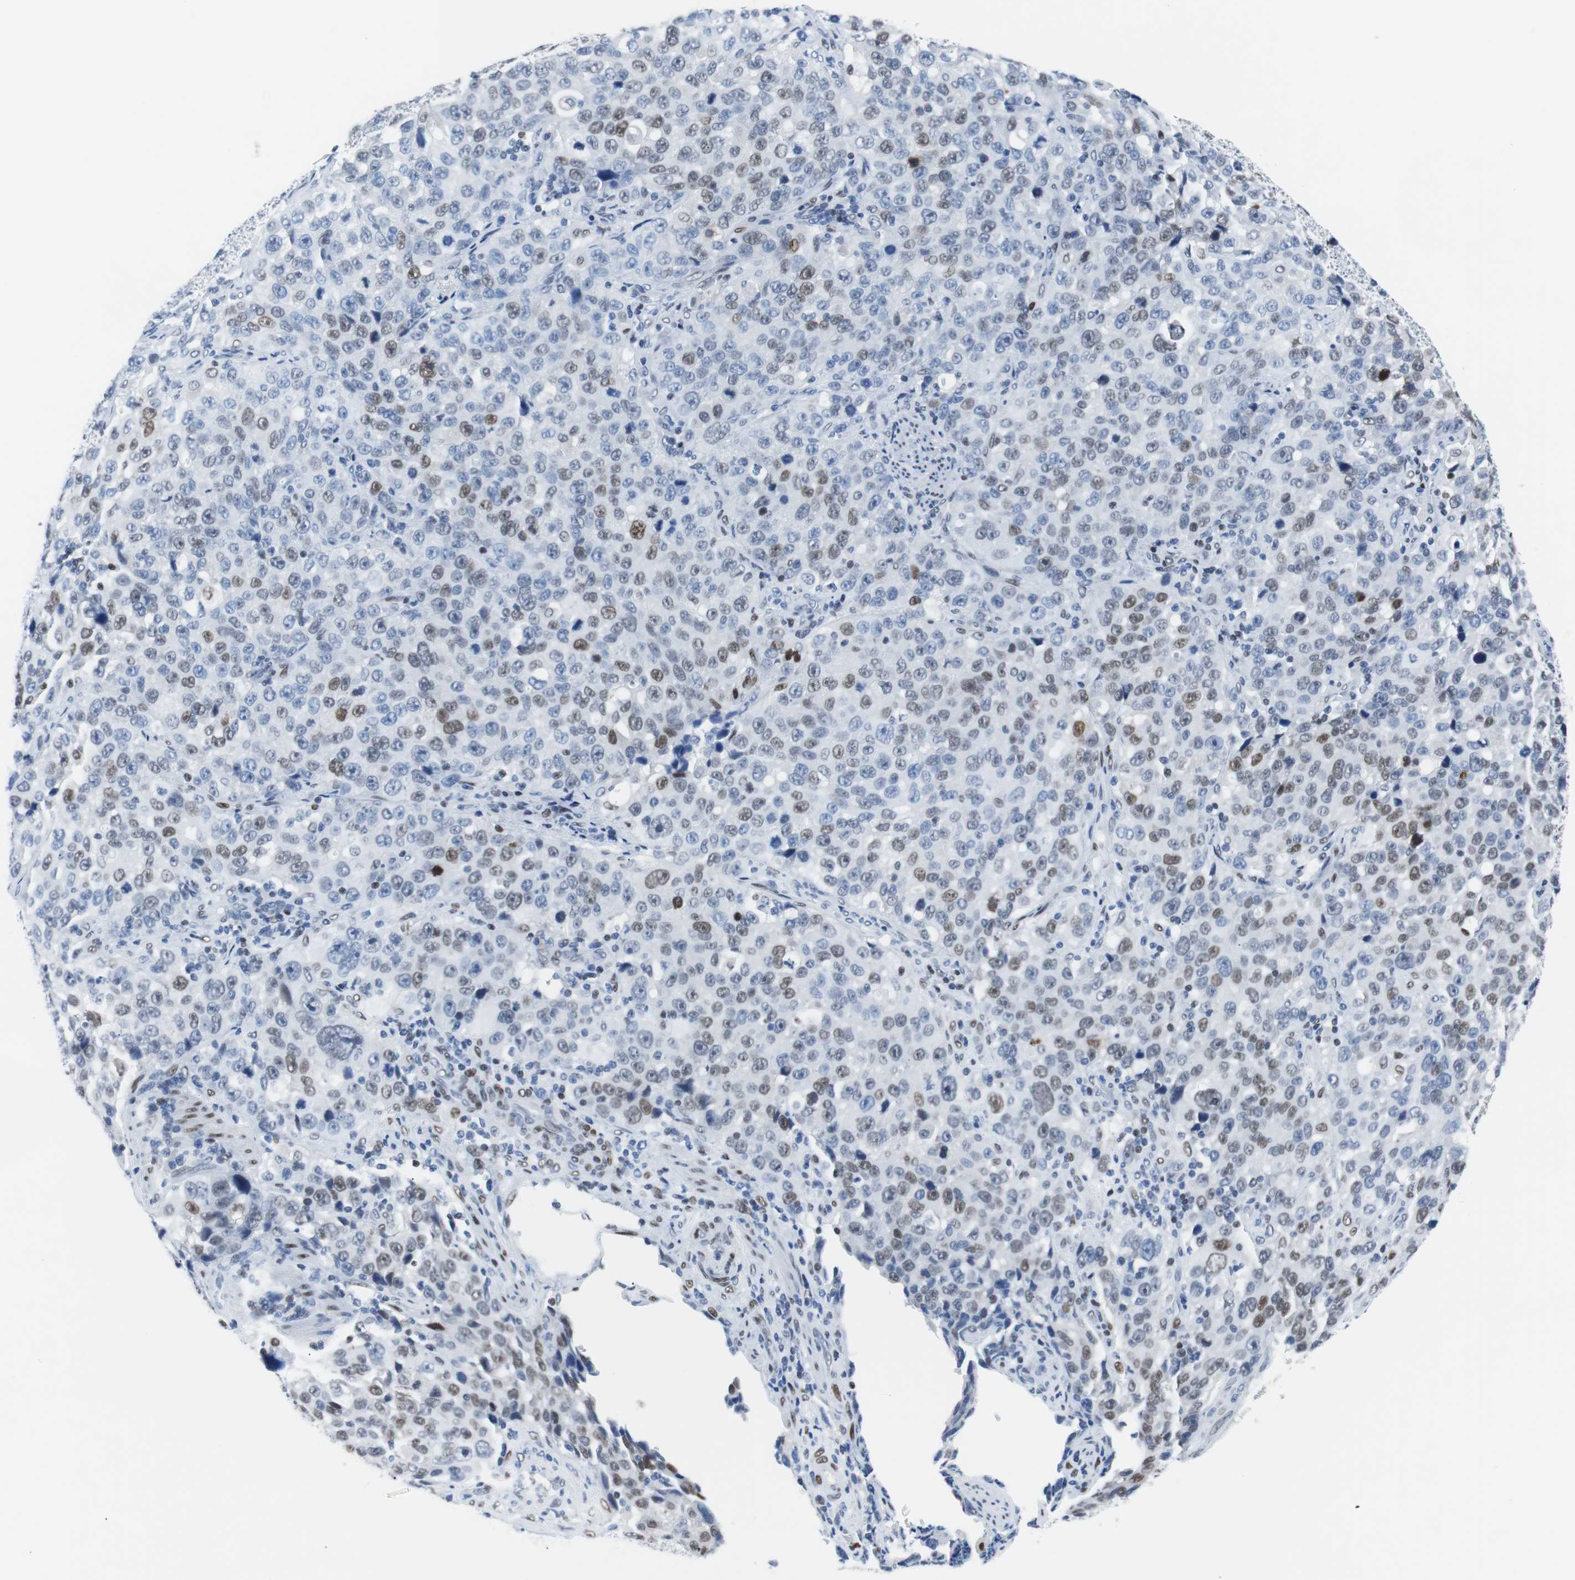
{"staining": {"intensity": "weak", "quantity": "25%-75%", "location": "nuclear"}, "tissue": "stomach cancer", "cell_type": "Tumor cells", "image_type": "cancer", "snomed": [{"axis": "morphology", "description": "Normal tissue, NOS"}, {"axis": "morphology", "description": "Adenocarcinoma, NOS"}, {"axis": "topography", "description": "Stomach"}], "caption": "Stomach adenocarcinoma stained with a protein marker exhibits weak staining in tumor cells.", "gene": "JUN", "patient": {"sex": "male", "age": 48}}